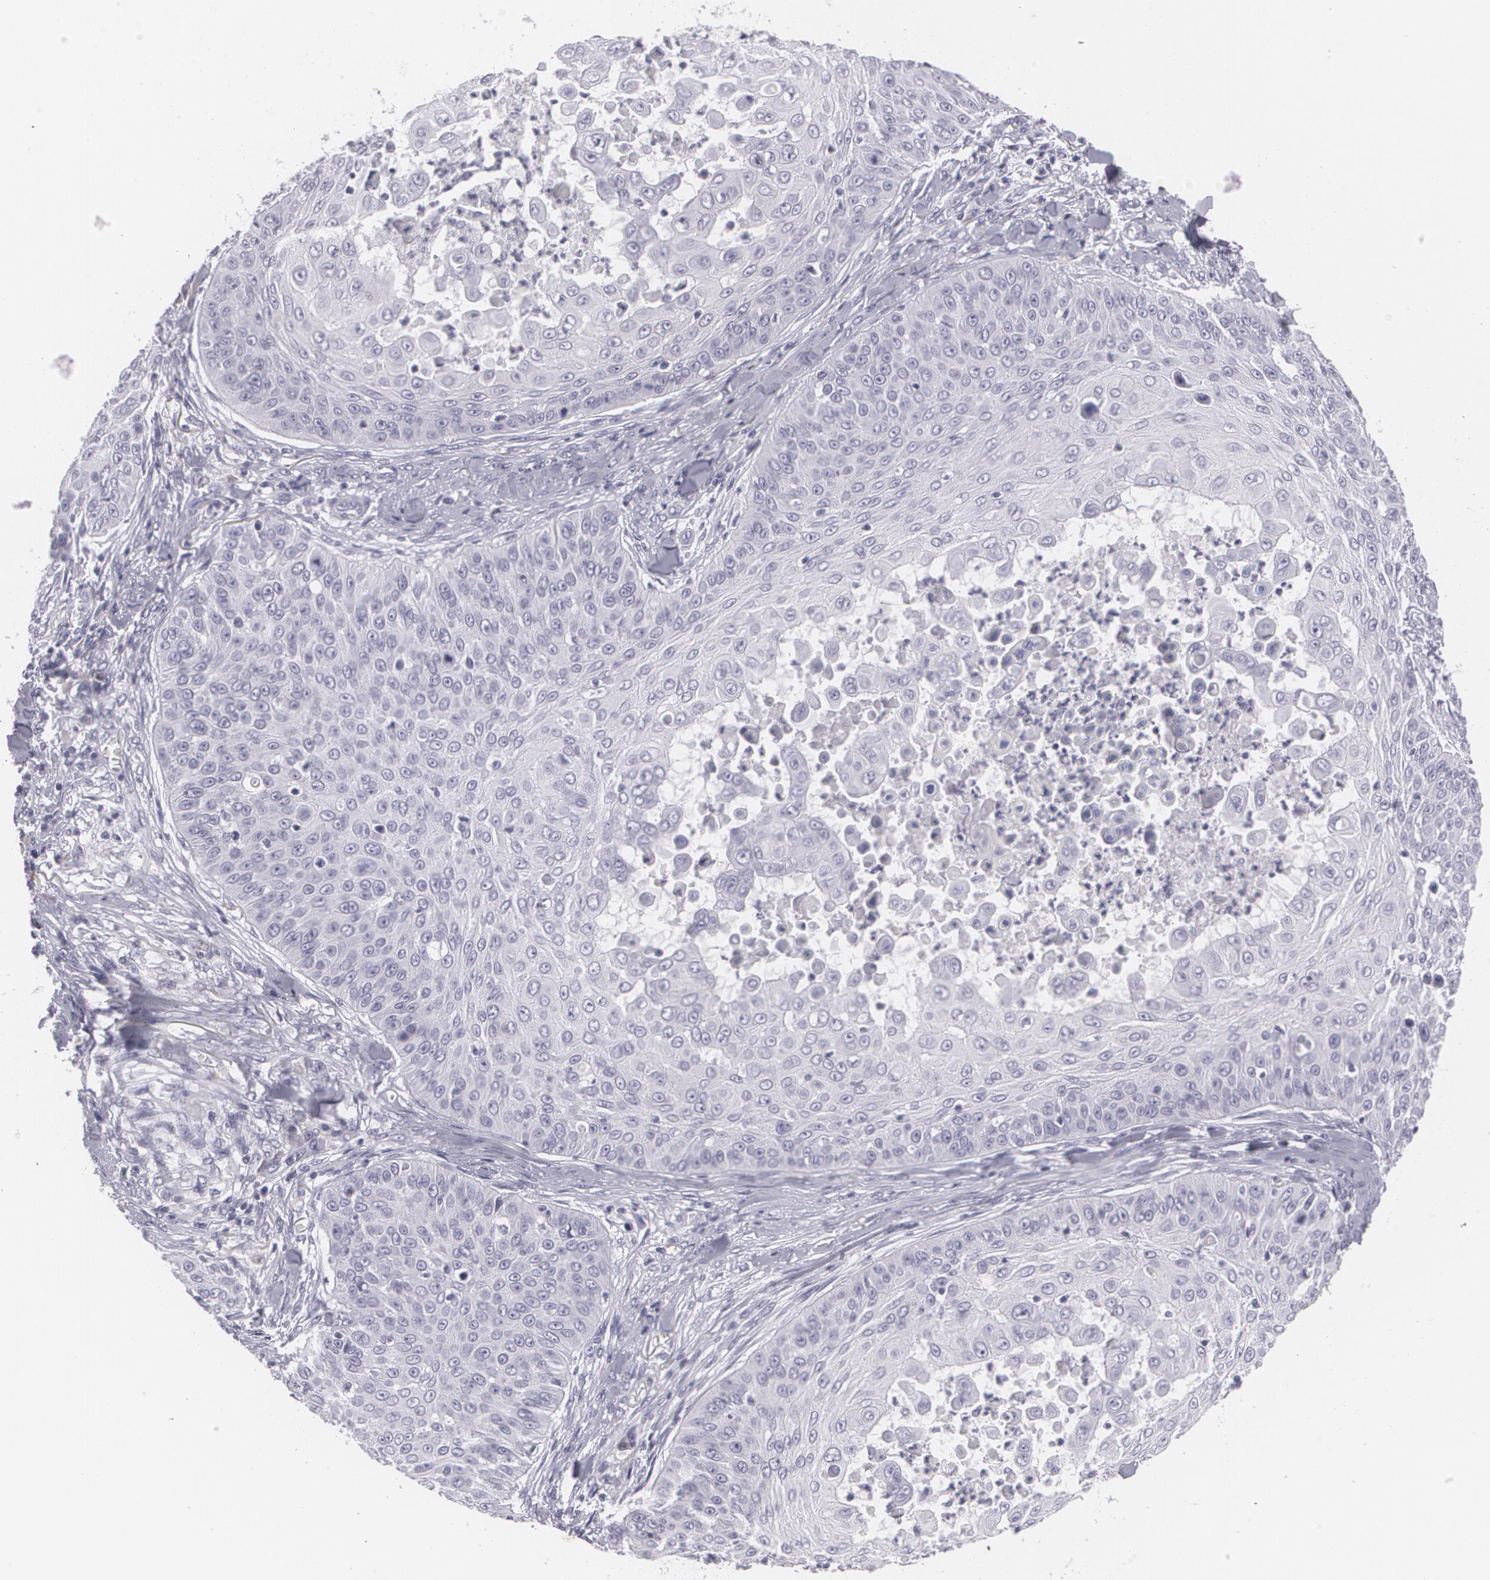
{"staining": {"intensity": "negative", "quantity": "none", "location": "none"}, "tissue": "skin cancer", "cell_type": "Tumor cells", "image_type": "cancer", "snomed": [{"axis": "morphology", "description": "Squamous cell carcinoma, NOS"}, {"axis": "topography", "description": "Skin"}], "caption": "Histopathology image shows no significant protein positivity in tumor cells of skin cancer (squamous cell carcinoma).", "gene": "MAP2", "patient": {"sex": "male", "age": 82}}